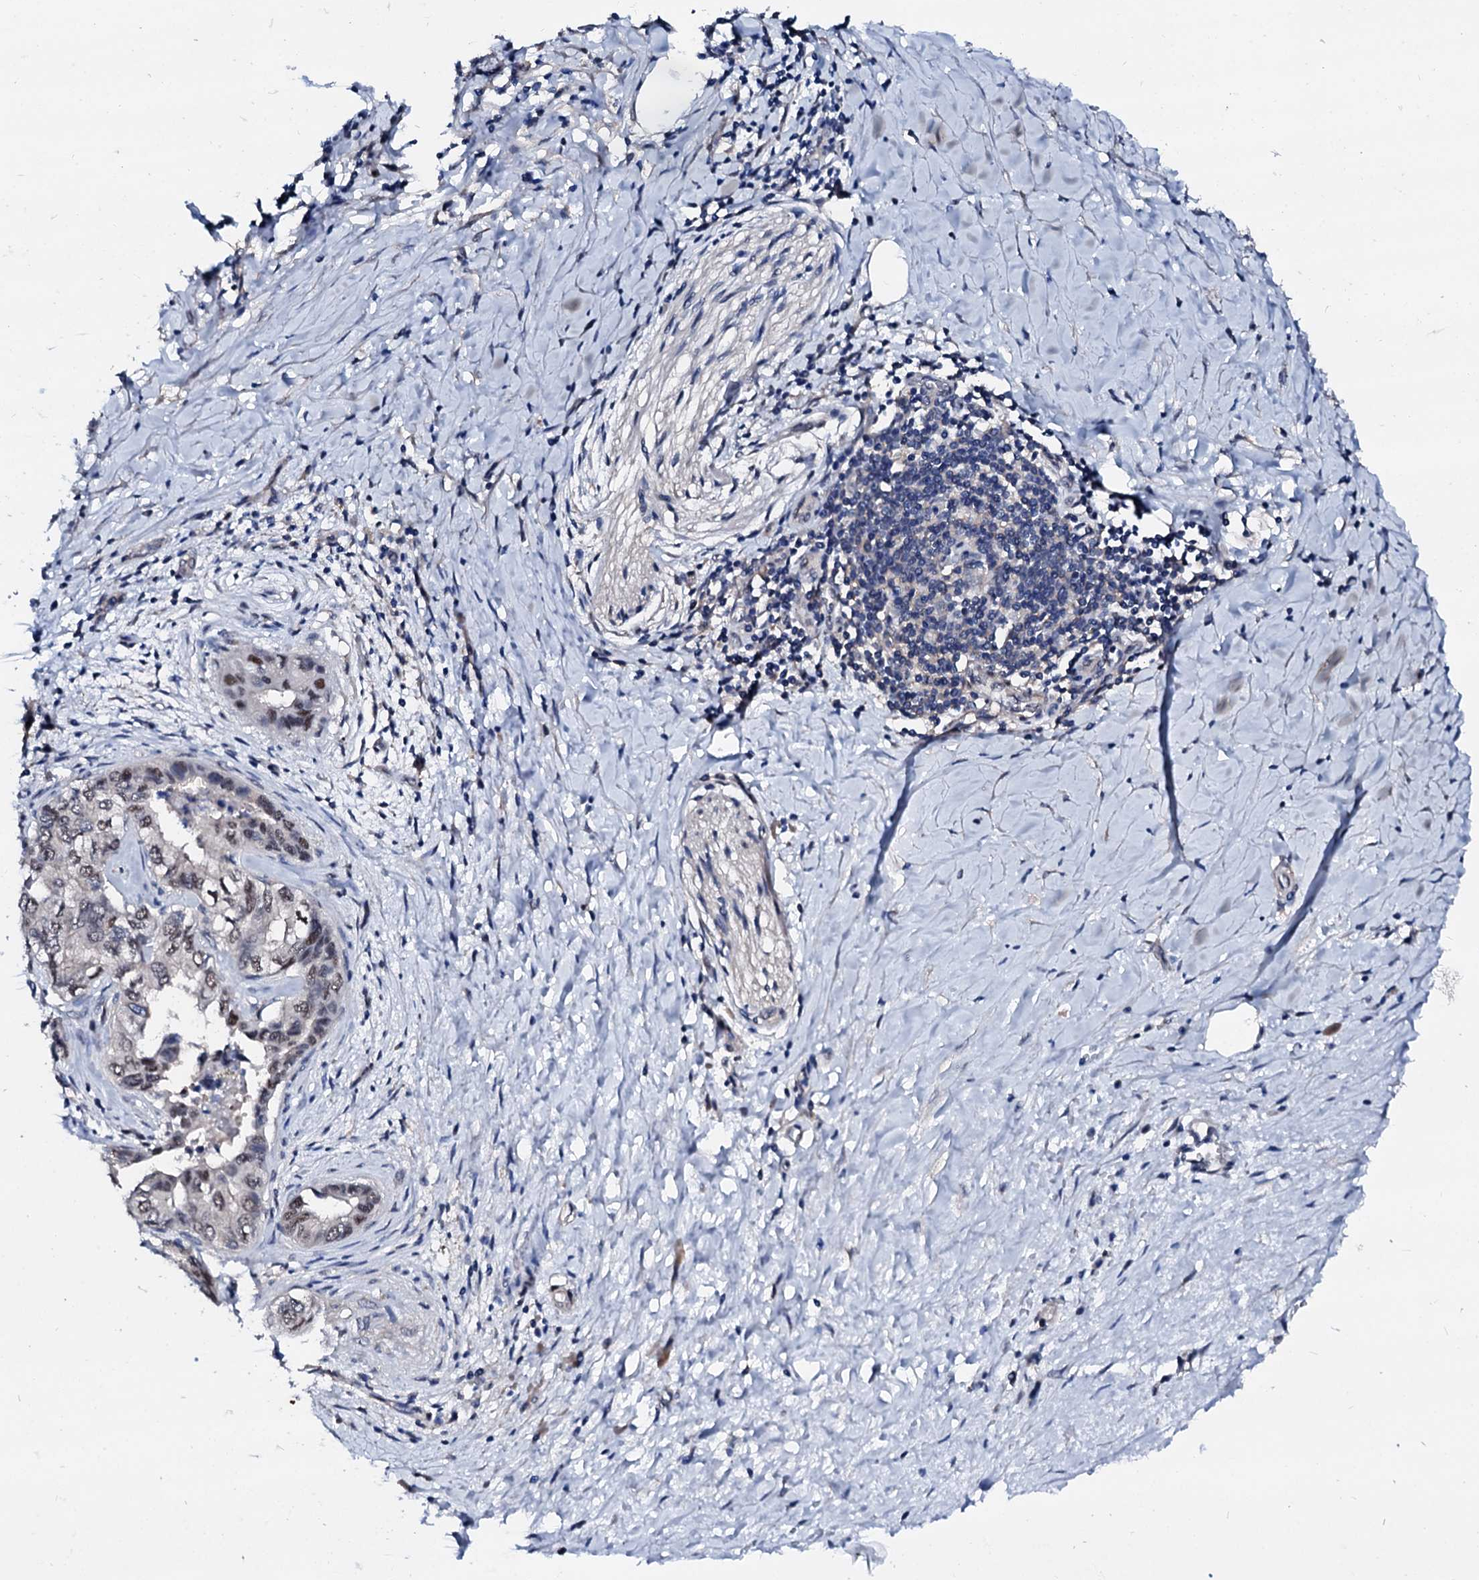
{"staining": {"intensity": "moderate", "quantity": "25%-75%", "location": "nuclear"}, "tissue": "pancreatic cancer", "cell_type": "Tumor cells", "image_type": "cancer", "snomed": [{"axis": "morphology", "description": "Adenocarcinoma, NOS"}, {"axis": "topography", "description": "Pancreas"}], "caption": "Immunohistochemical staining of human pancreatic cancer (adenocarcinoma) demonstrates medium levels of moderate nuclear positivity in approximately 25%-75% of tumor cells.", "gene": "CSN2", "patient": {"sex": "male", "age": 51}}